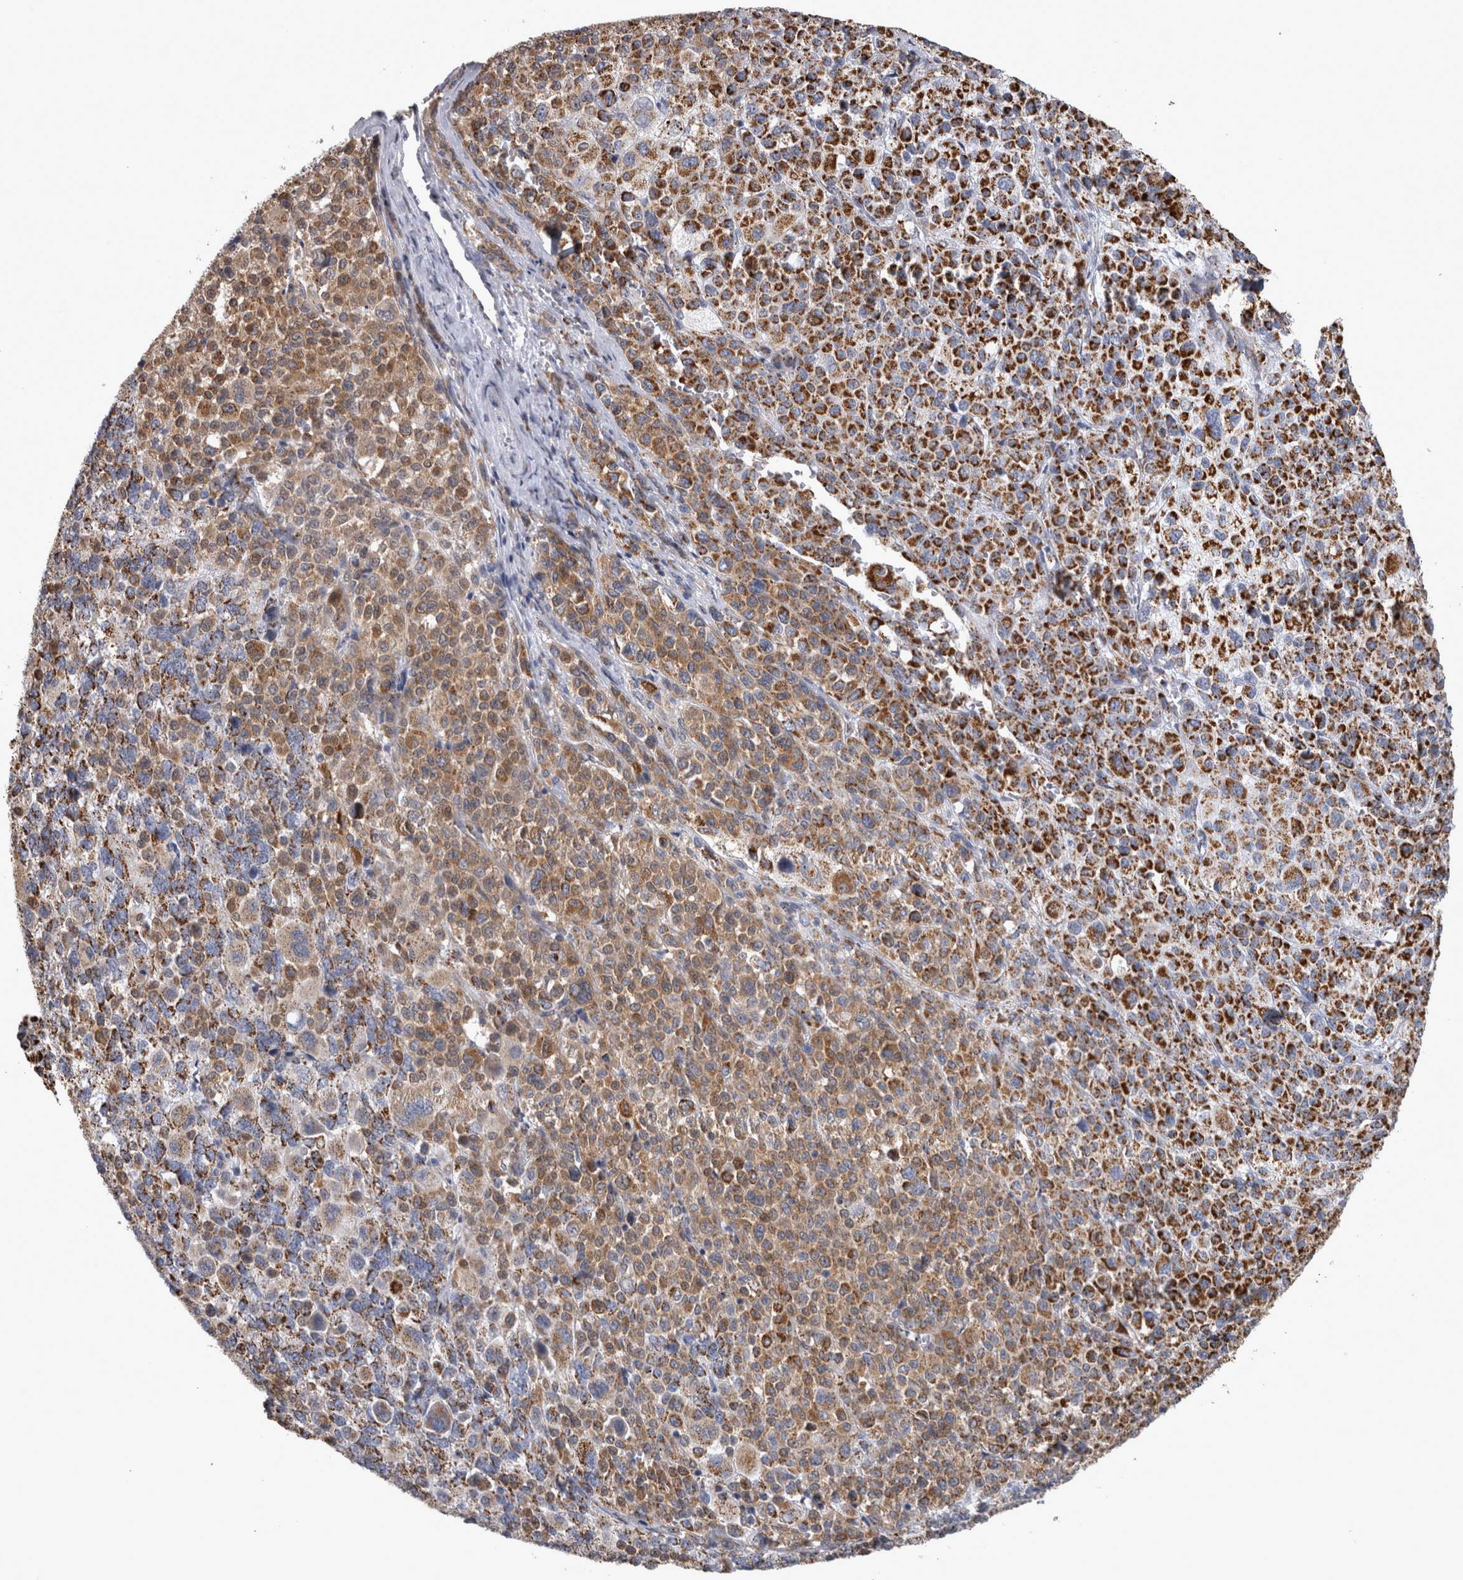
{"staining": {"intensity": "strong", "quantity": ">75%", "location": "cytoplasmic/membranous"}, "tissue": "melanoma", "cell_type": "Tumor cells", "image_type": "cancer", "snomed": [{"axis": "morphology", "description": "Malignant melanoma, Metastatic site"}, {"axis": "topography", "description": "Skin"}], "caption": "Strong cytoplasmic/membranous staining for a protein is present in about >75% of tumor cells of melanoma using immunohistochemistry (IHC).", "gene": "MDH2", "patient": {"sex": "female", "age": 74}}